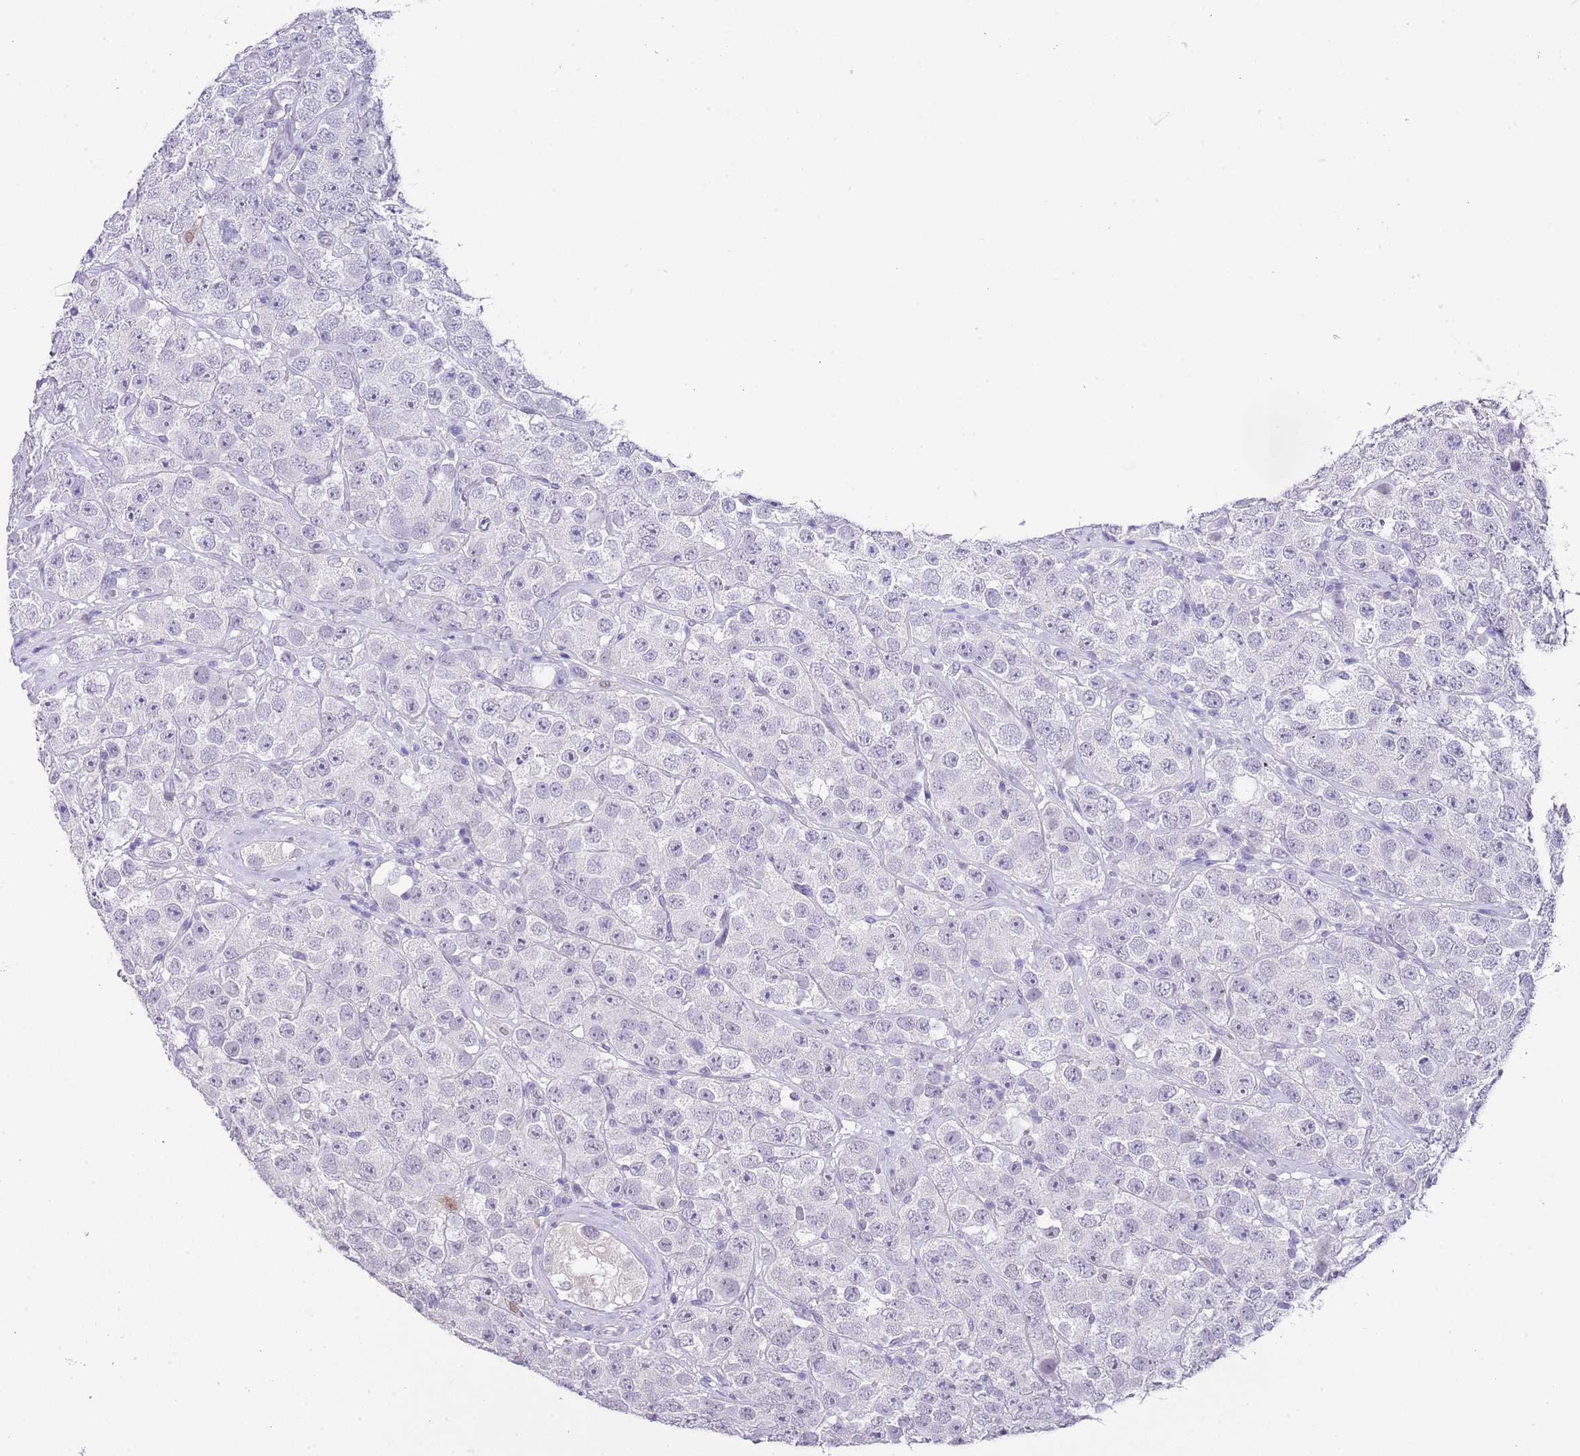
{"staining": {"intensity": "negative", "quantity": "none", "location": "none"}, "tissue": "testis cancer", "cell_type": "Tumor cells", "image_type": "cancer", "snomed": [{"axis": "morphology", "description": "Seminoma, NOS"}, {"axis": "topography", "description": "Testis"}], "caption": "A micrograph of testis cancer stained for a protein reveals no brown staining in tumor cells. (DAB (3,3'-diaminobenzidine) immunohistochemistry visualized using brightfield microscopy, high magnification).", "gene": "MIDN", "patient": {"sex": "male", "age": 28}}